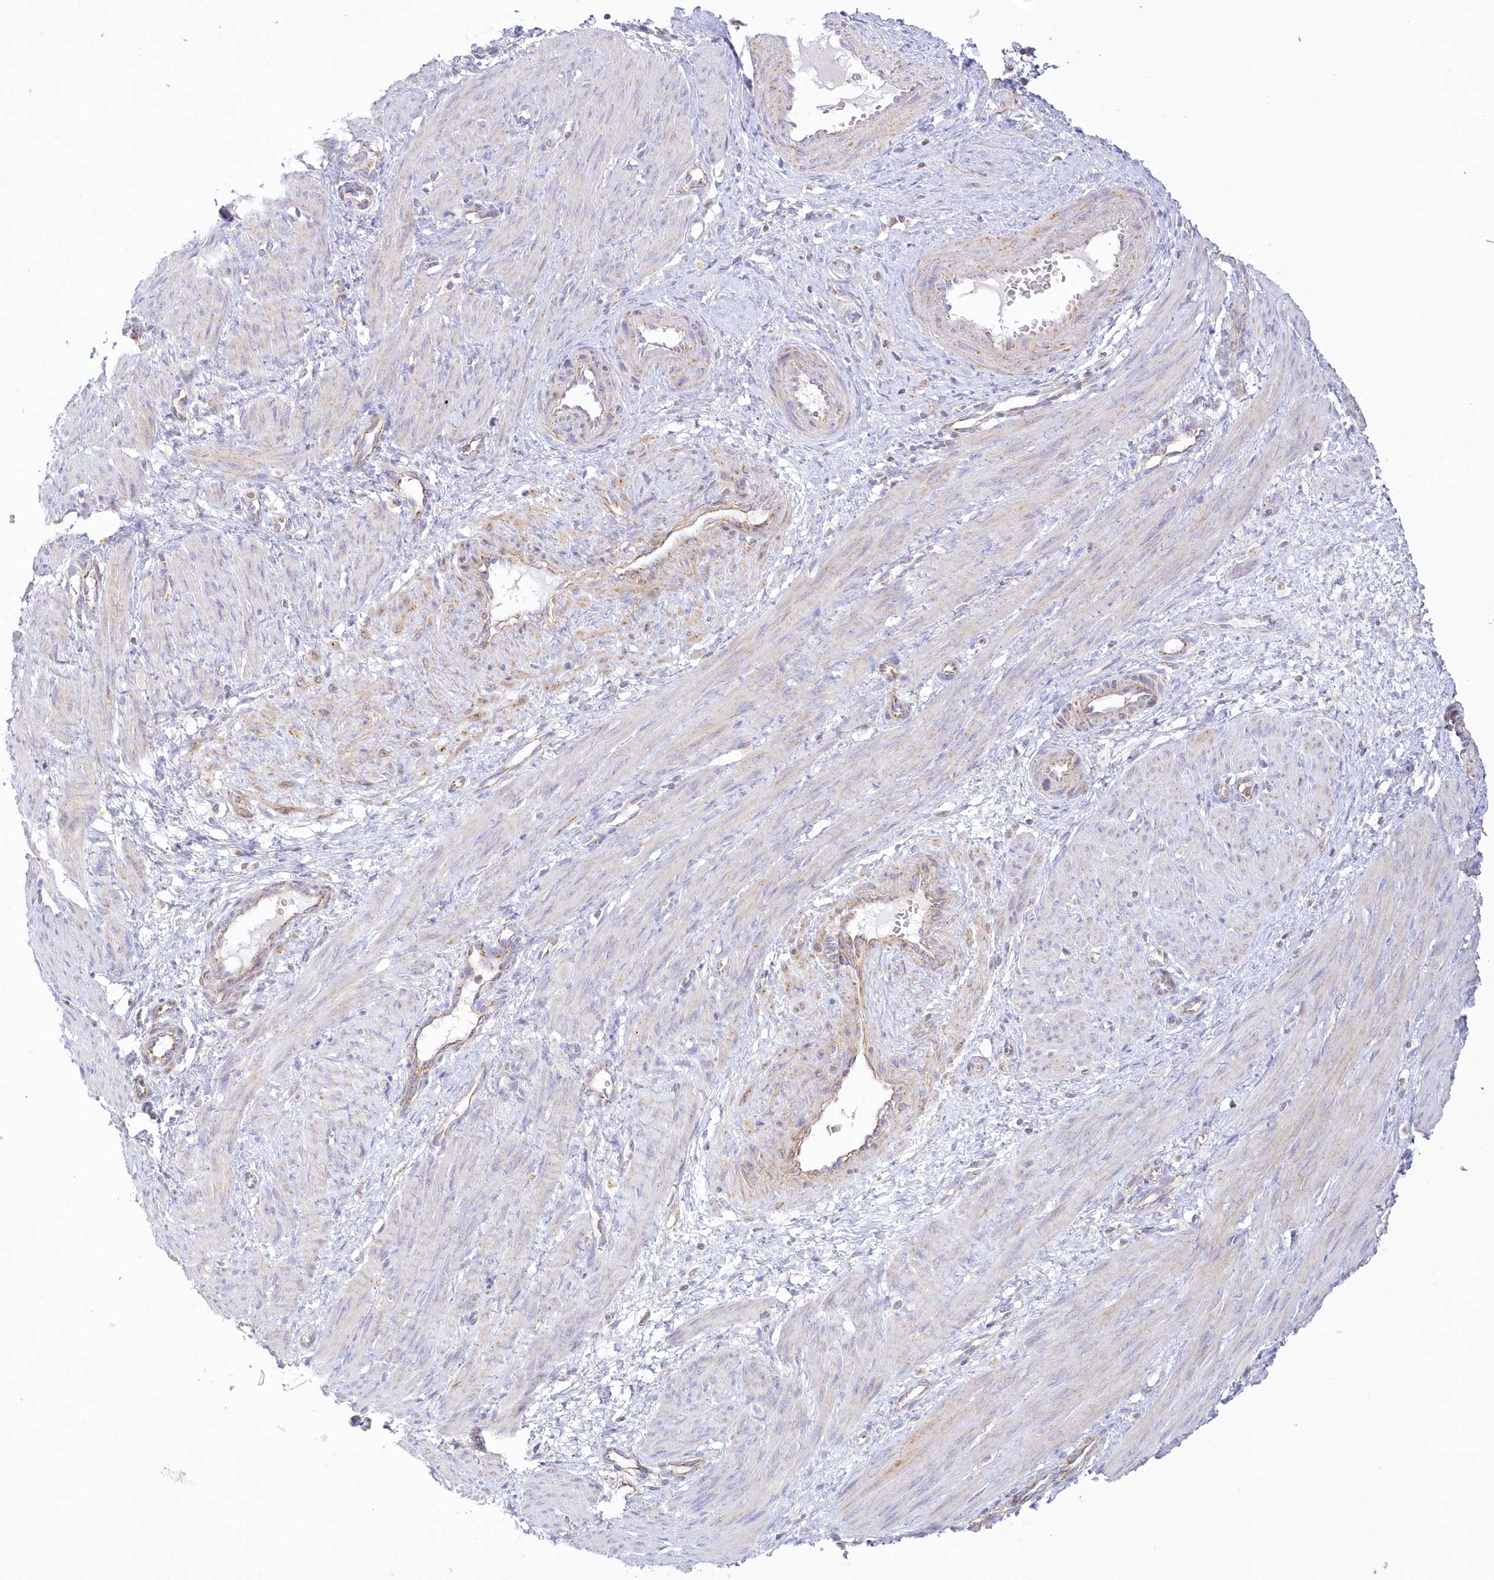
{"staining": {"intensity": "negative", "quantity": "none", "location": "none"}, "tissue": "smooth muscle", "cell_type": "Smooth muscle cells", "image_type": "normal", "snomed": [{"axis": "morphology", "description": "Normal tissue, NOS"}, {"axis": "topography", "description": "Endometrium"}], "caption": "This is an immunohistochemistry image of benign human smooth muscle. There is no positivity in smooth muscle cells.", "gene": "TBC1D14", "patient": {"sex": "female", "age": 33}}